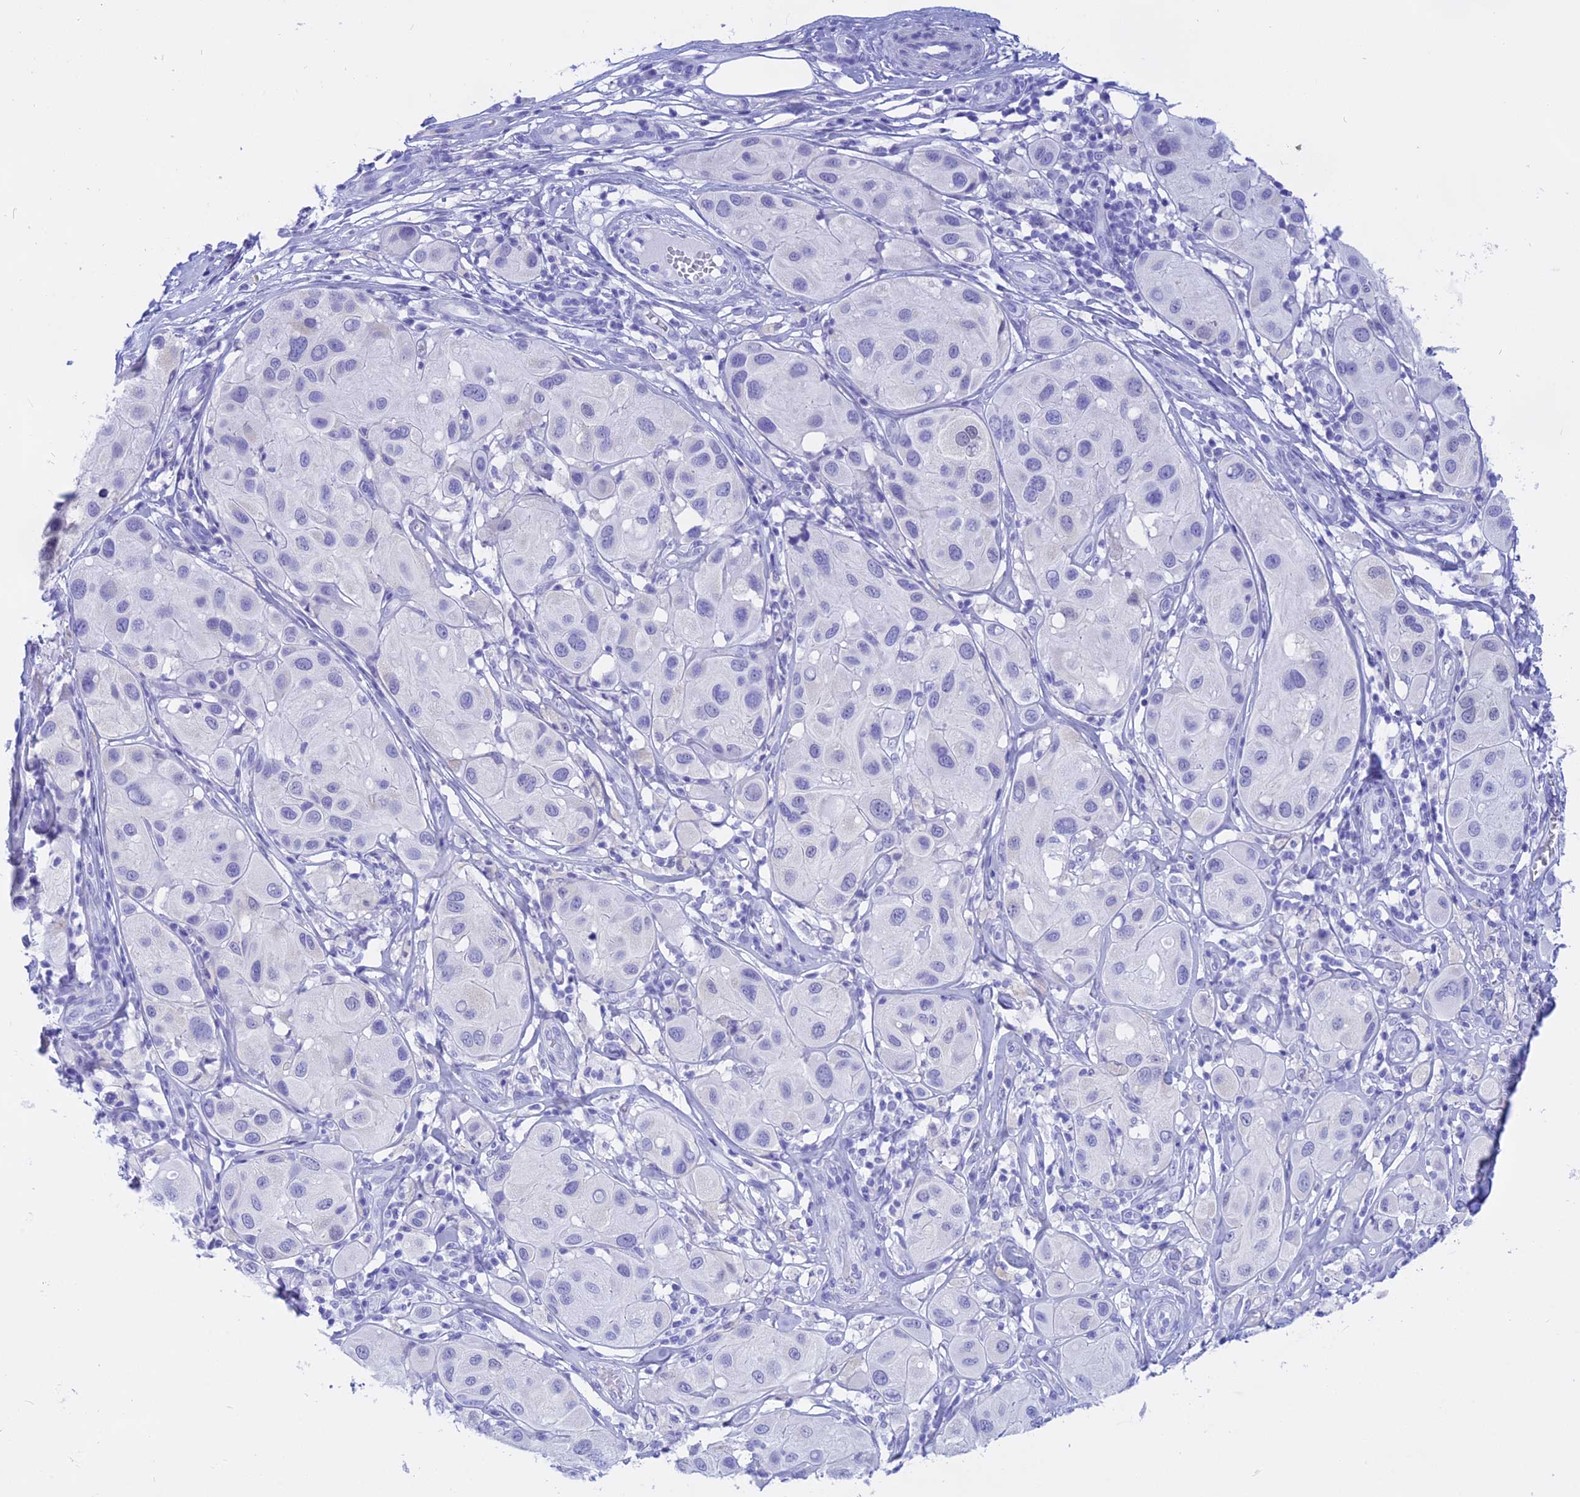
{"staining": {"intensity": "negative", "quantity": "none", "location": "none"}, "tissue": "melanoma", "cell_type": "Tumor cells", "image_type": "cancer", "snomed": [{"axis": "morphology", "description": "Malignant melanoma, Metastatic site"}, {"axis": "topography", "description": "Skin"}], "caption": "A high-resolution micrograph shows immunohistochemistry staining of malignant melanoma (metastatic site), which reveals no significant staining in tumor cells.", "gene": "ISCA1", "patient": {"sex": "male", "age": 41}}